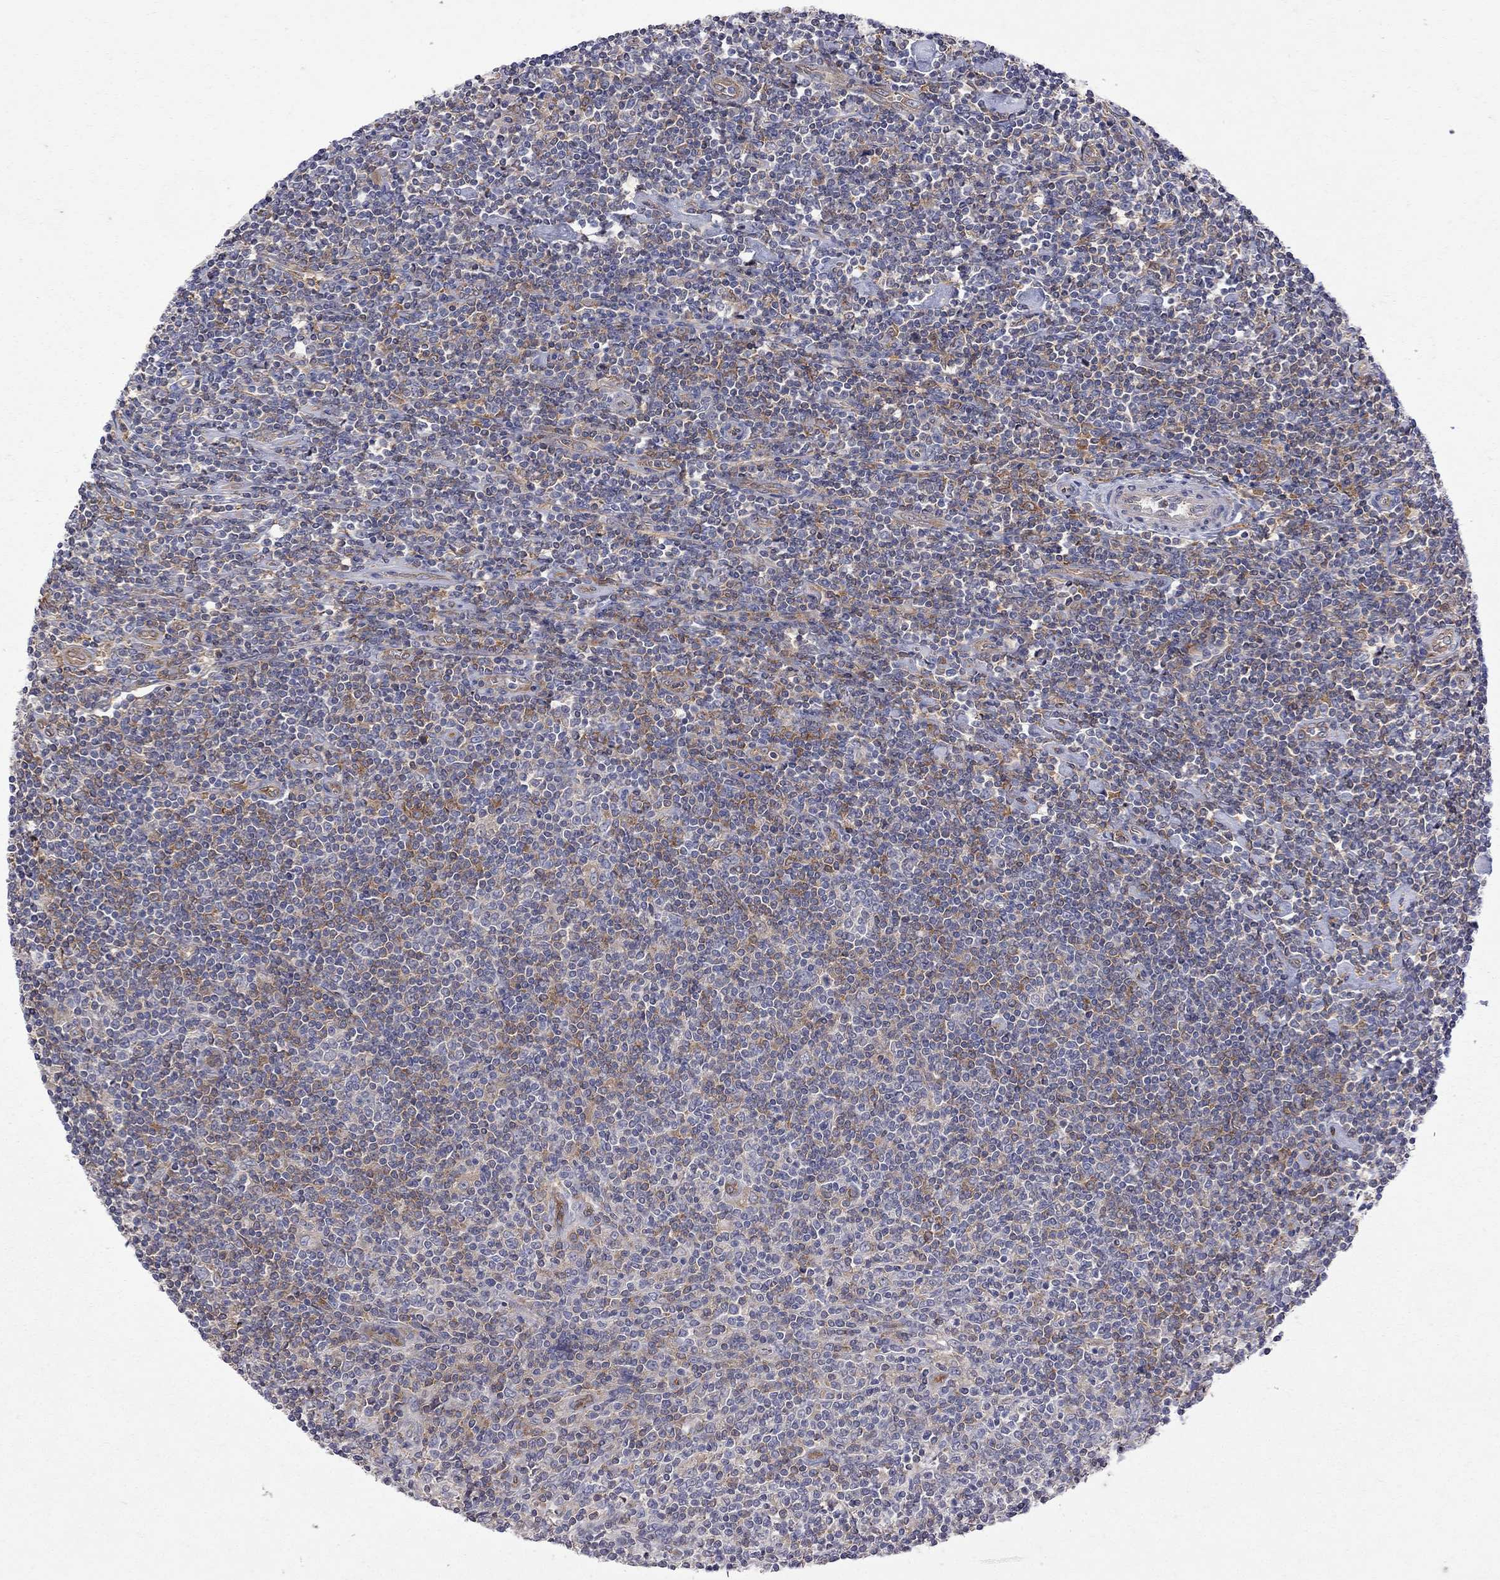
{"staining": {"intensity": "negative", "quantity": "none", "location": "none"}, "tissue": "lymphoma", "cell_type": "Tumor cells", "image_type": "cancer", "snomed": [{"axis": "morphology", "description": "Hodgkin's disease, NOS"}, {"axis": "topography", "description": "Lymph node"}], "caption": "Immunohistochemistry of human Hodgkin's disease displays no positivity in tumor cells.", "gene": "ABI3", "patient": {"sex": "male", "age": 40}}